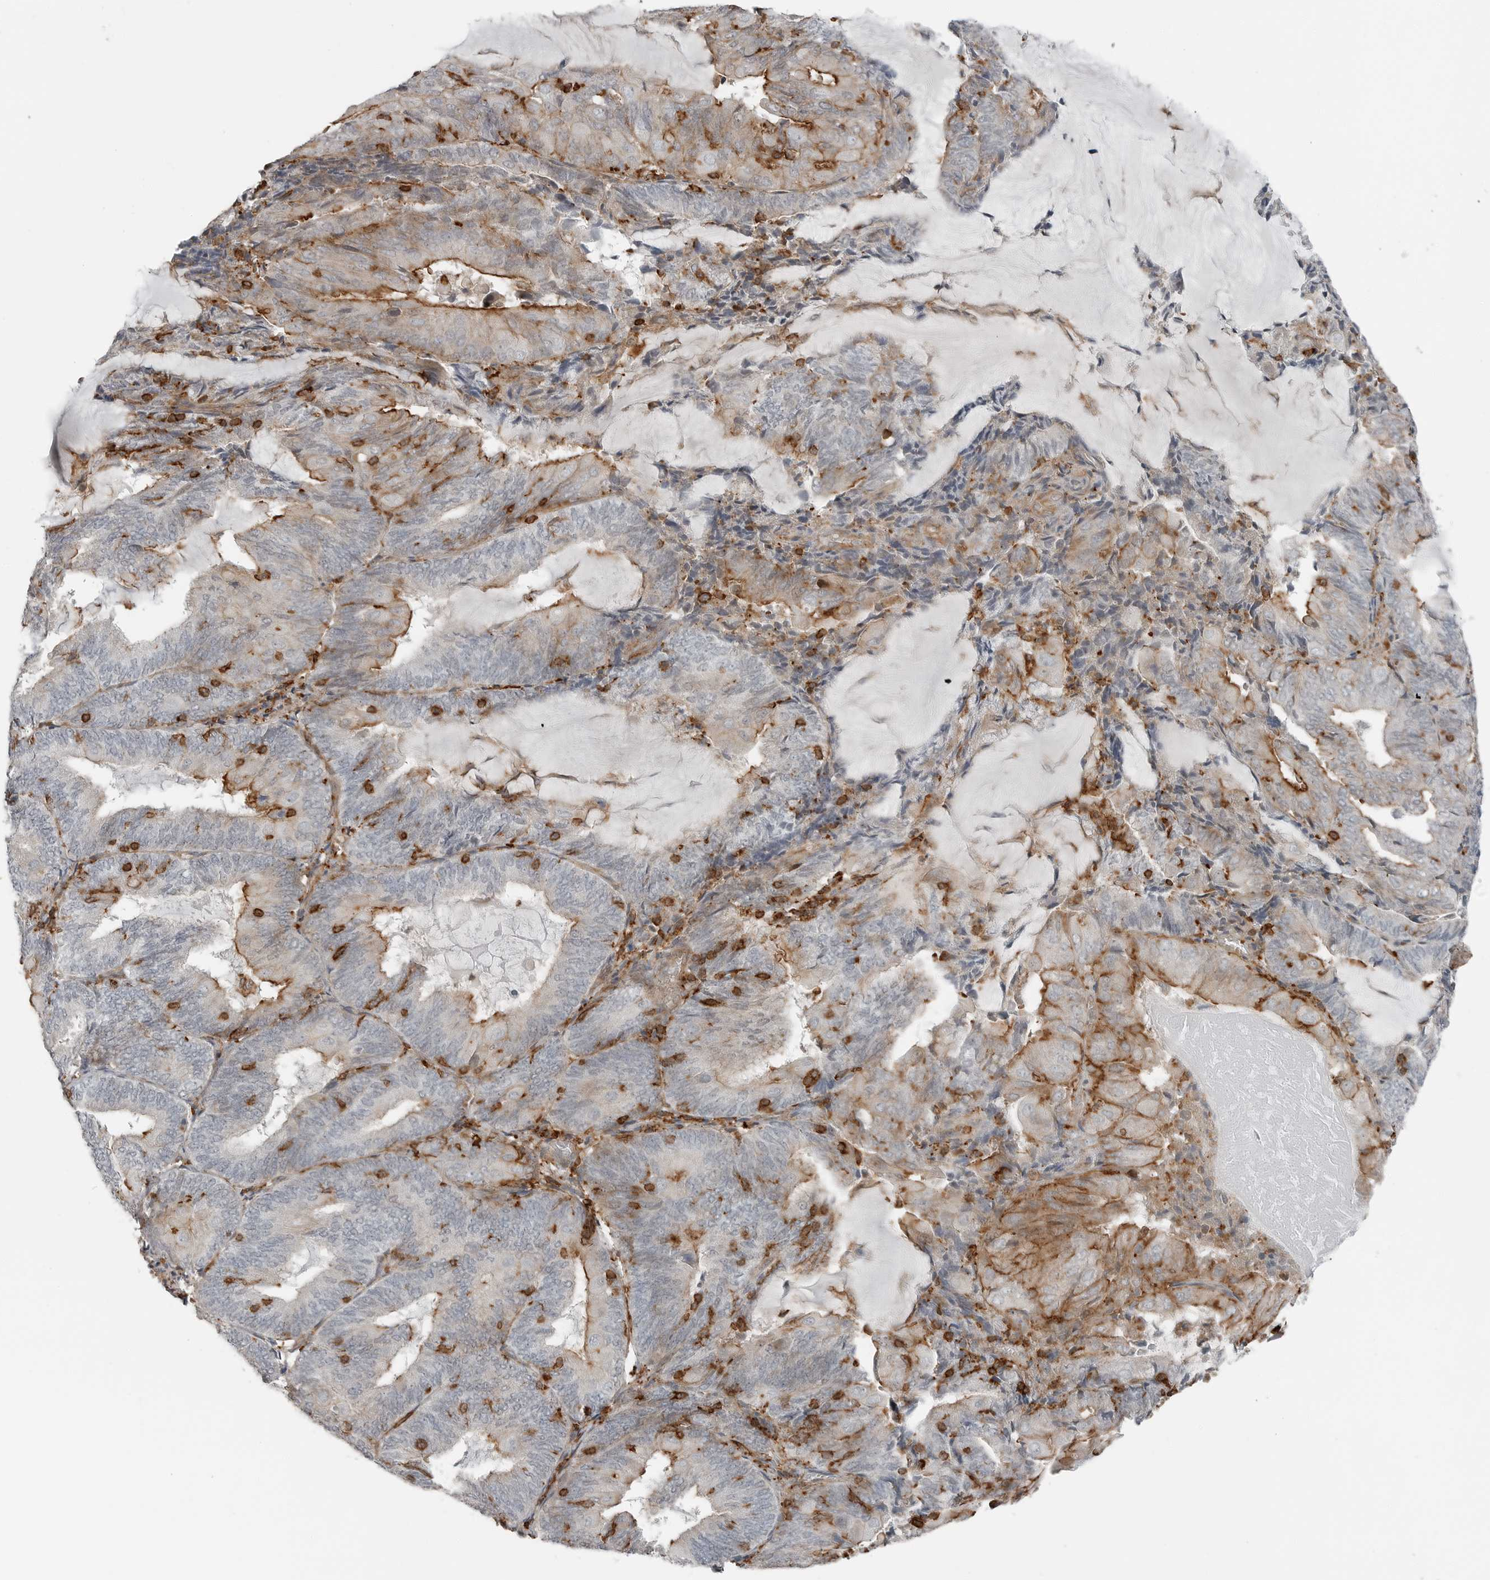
{"staining": {"intensity": "moderate", "quantity": "25%-75%", "location": "cytoplasmic/membranous"}, "tissue": "endometrial cancer", "cell_type": "Tumor cells", "image_type": "cancer", "snomed": [{"axis": "morphology", "description": "Adenocarcinoma, NOS"}, {"axis": "topography", "description": "Endometrium"}], "caption": "Moderate cytoplasmic/membranous expression for a protein is seen in approximately 25%-75% of tumor cells of endometrial cancer using immunohistochemistry (IHC).", "gene": "LEFTY2", "patient": {"sex": "female", "age": 81}}